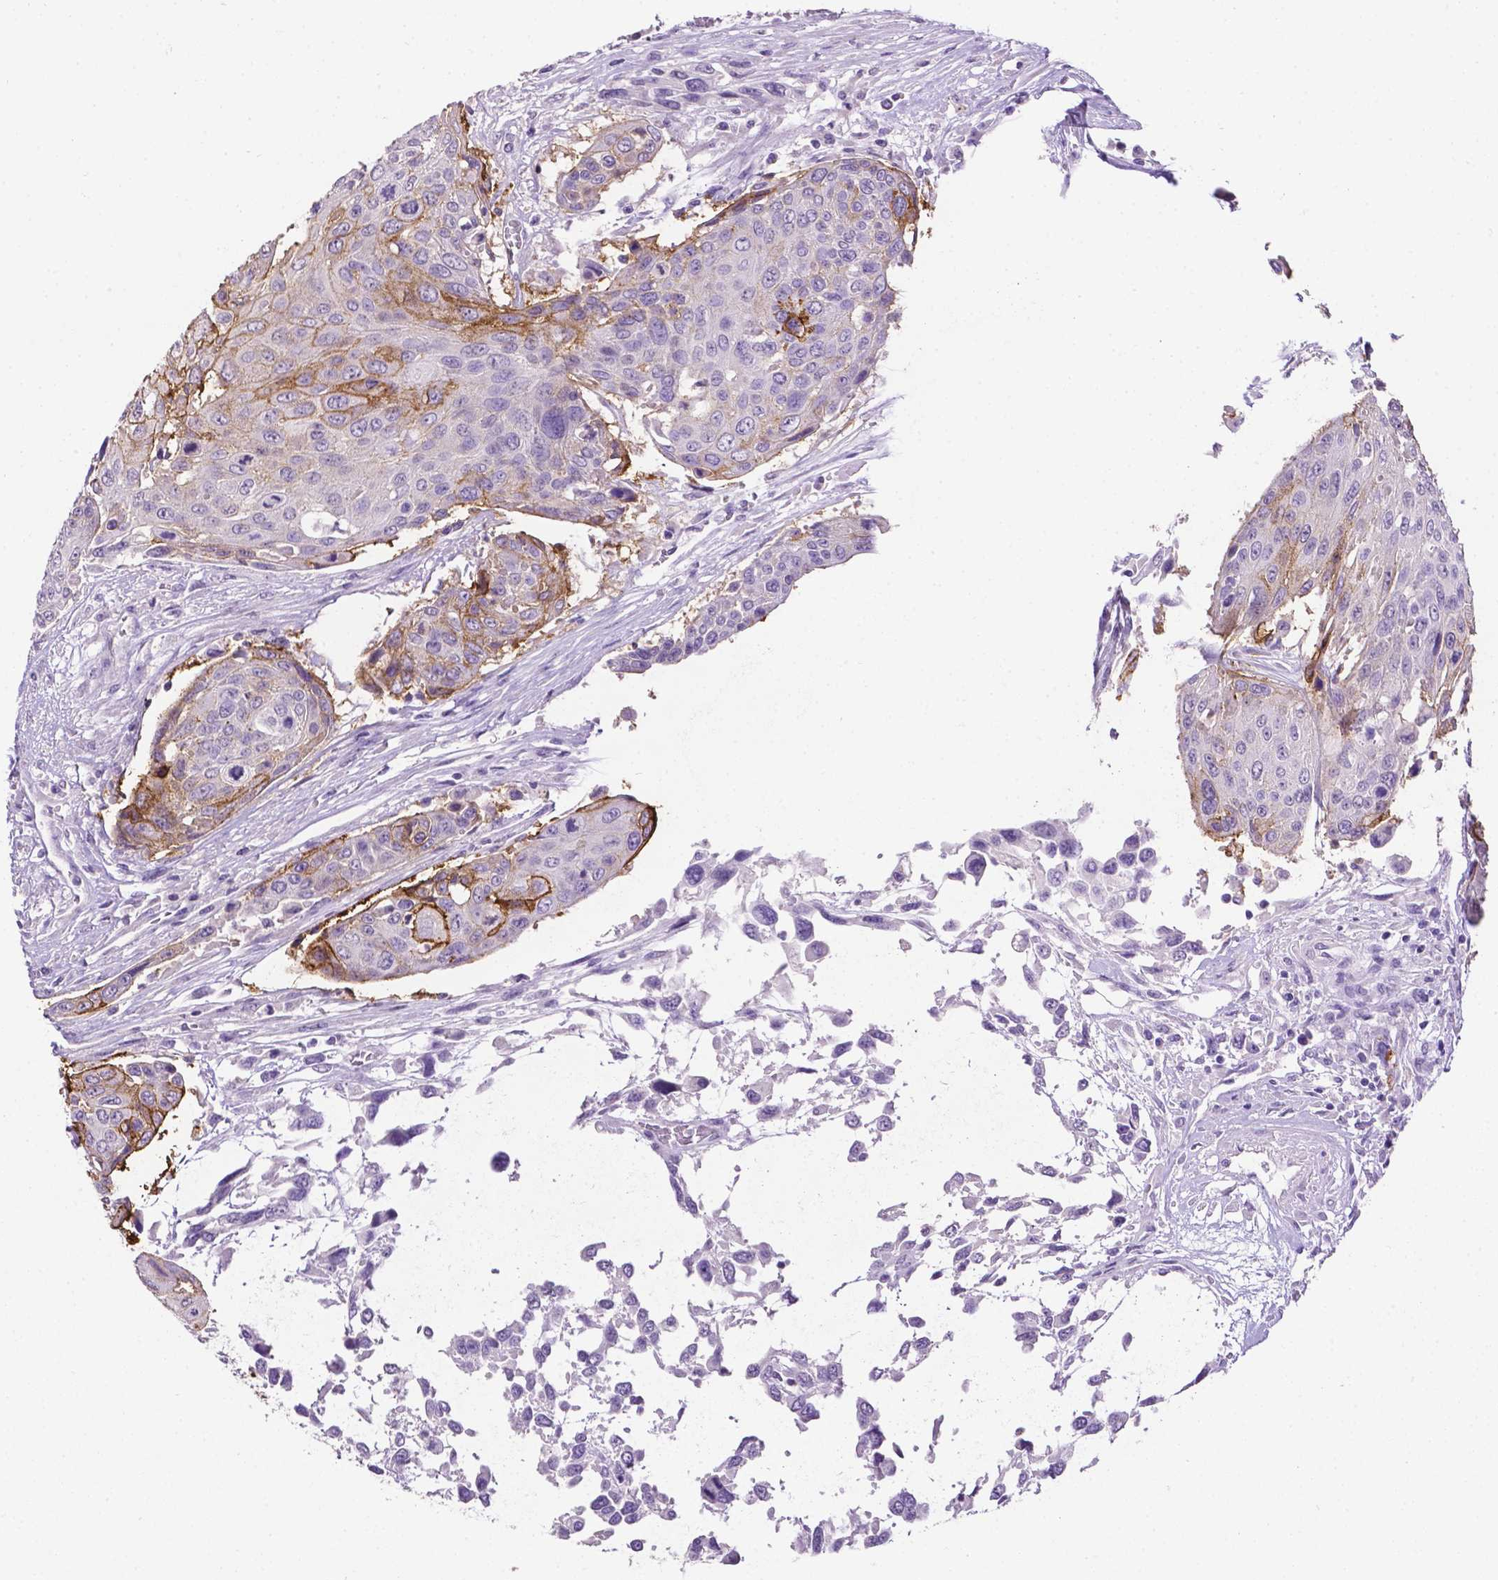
{"staining": {"intensity": "moderate", "quantity": "<25%", "location": "cytoplasmic/membranous"}, "tissue": "urothelial cancer", "cell_type": "Tumor cells", "image_type": "cancer", "snomed": [{"axis": "morphology", "description": "Urothelial carcinoma, High grade"}, {"axis": "topography", "description": "Urinary bladder"}], "caption": "Immunohistochemistry (IHC) of urothelial carcinoma (high-grade) displays low levels of moderate cytoplasmic/membranous expression in about <25% of tumor cells.", "gene": "TACSTD2", "patient": {"sex": "female", "age": 70}}